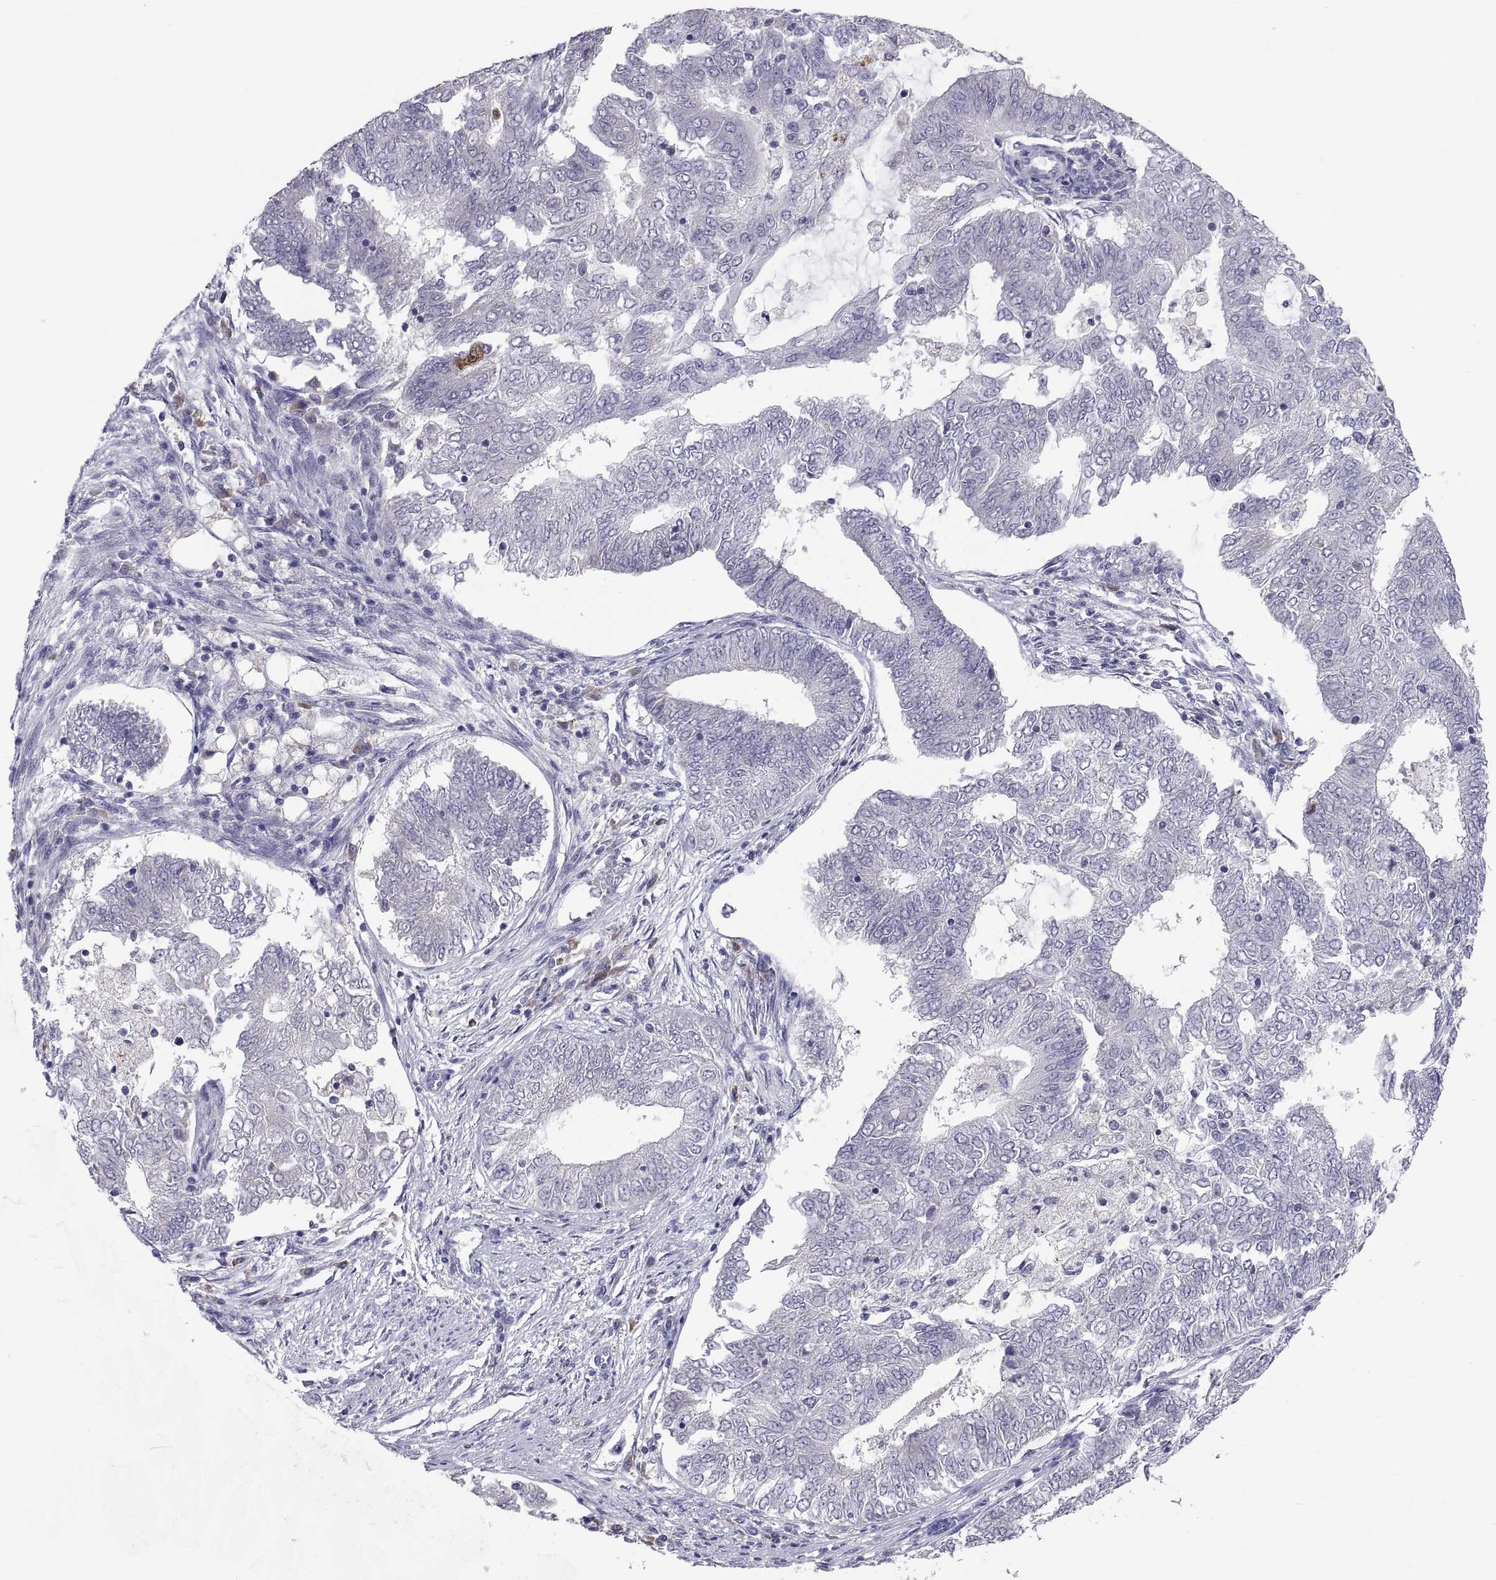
{"staining": {"intensity": "negative", "quantity": "none", "location": "none"}, "tissue": "endometrial cancer", "cell_type": "Tumor cells", "image_type": "cancer", "snomed": [{"axis": "morphology", "description": "Adenocarcinoma, NOS"}, {"axis": "topography", "description": "Endometrium"}], "caption": "Immunohistochemistry (IHC) micrograph of adenocarcinoma (endometrial) stained for a protein (brown), which exhibits no positivity in tumor cells.", "gene": "PKP1", "patient": {"sex": "female", "age": 62}}